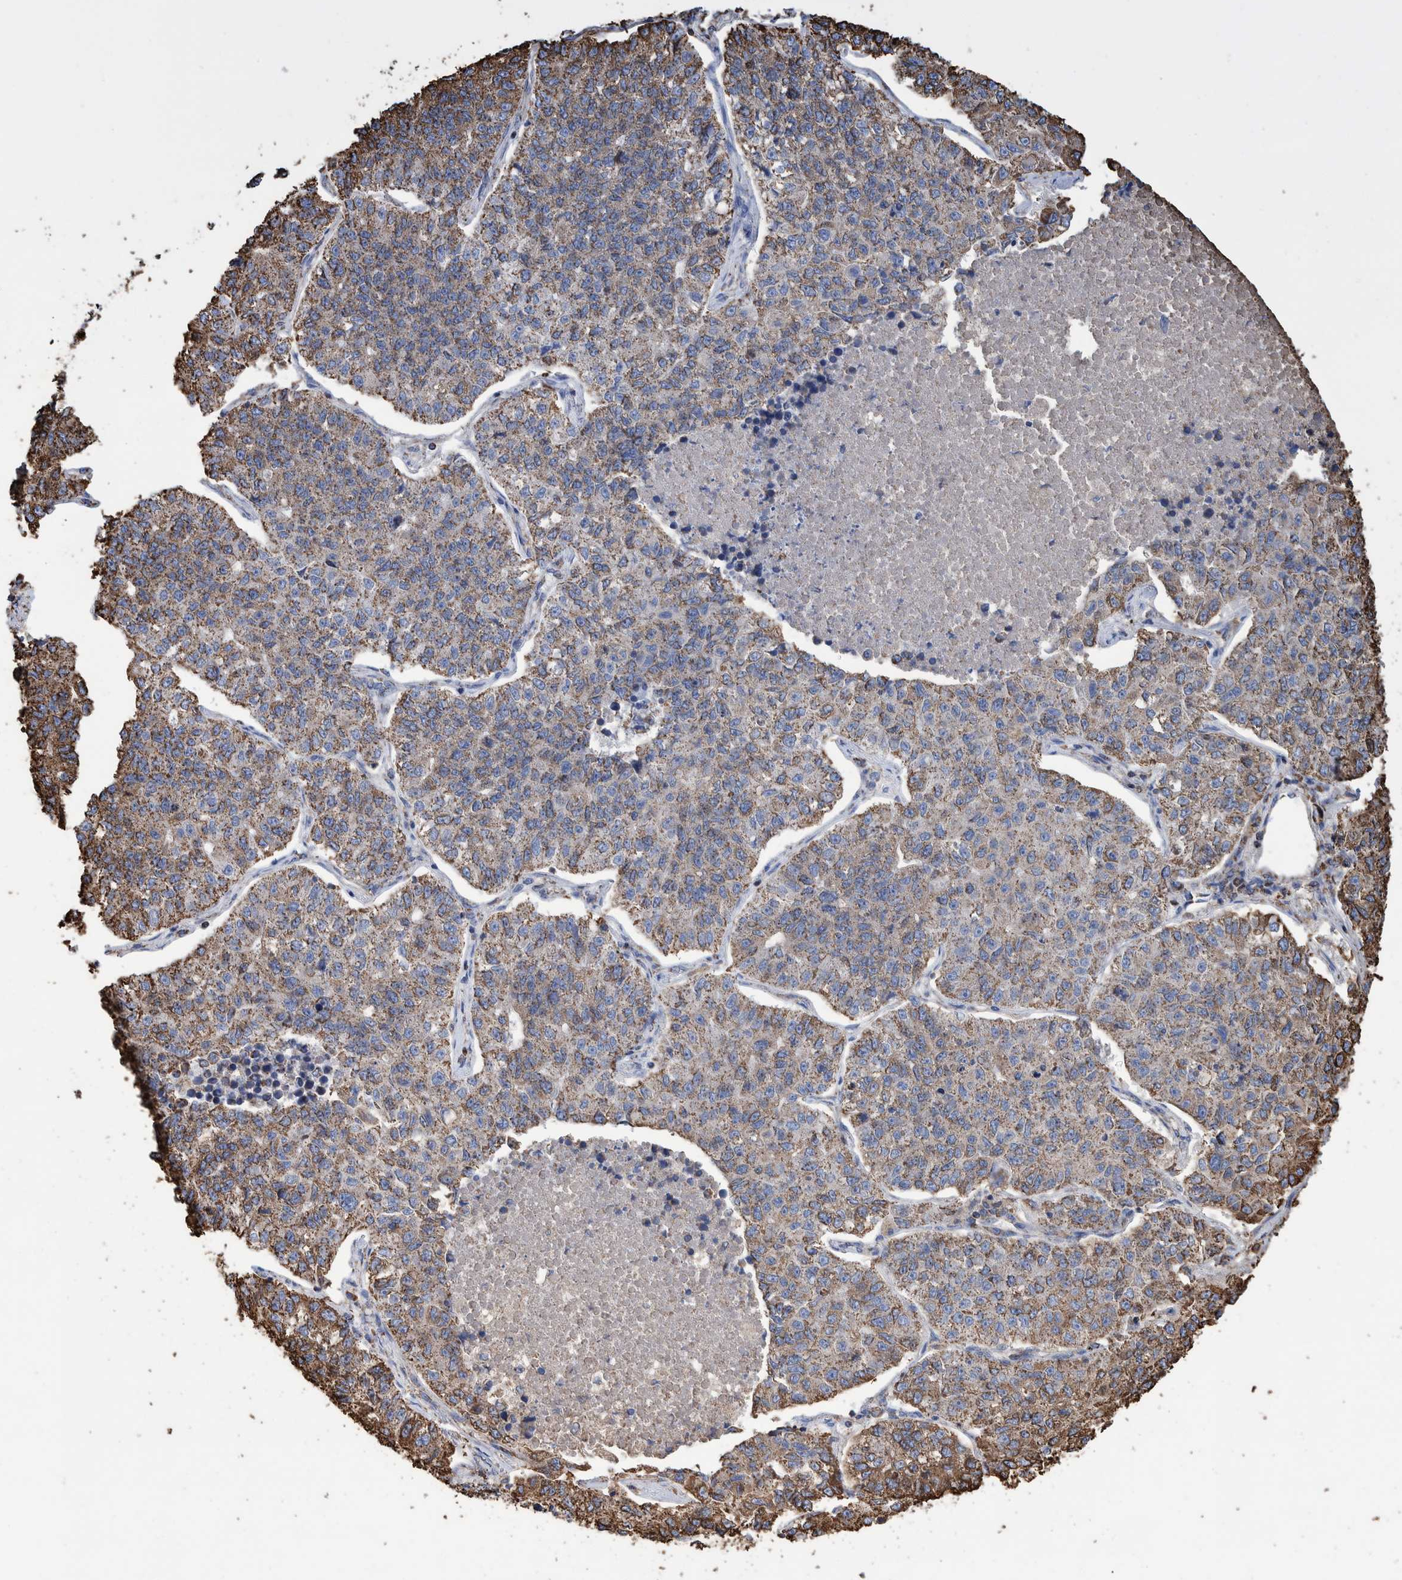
{"staining": {"intensity": "moderate", "quantity": ">75%", "location": "cytoplasmic/membranous"}, "tissue": "lung cancer", "cell_type": "Tumor cells", "image_type": "cancer", "snomed": [{"axis": "morphology", "description": "Adenocarcinoma, NOS"}, {"axis": "topography", "description": "Lung"}], "caption": "IHC histopathology image of human lung adenocarcinoma stained for a protein (brown), which exhibits medium levels of moderate cytoplasmic/membranous staining in about >75% of tumor cells.", "gene": "VPS26C", "patient": {"sex": "male", "age": 49}}